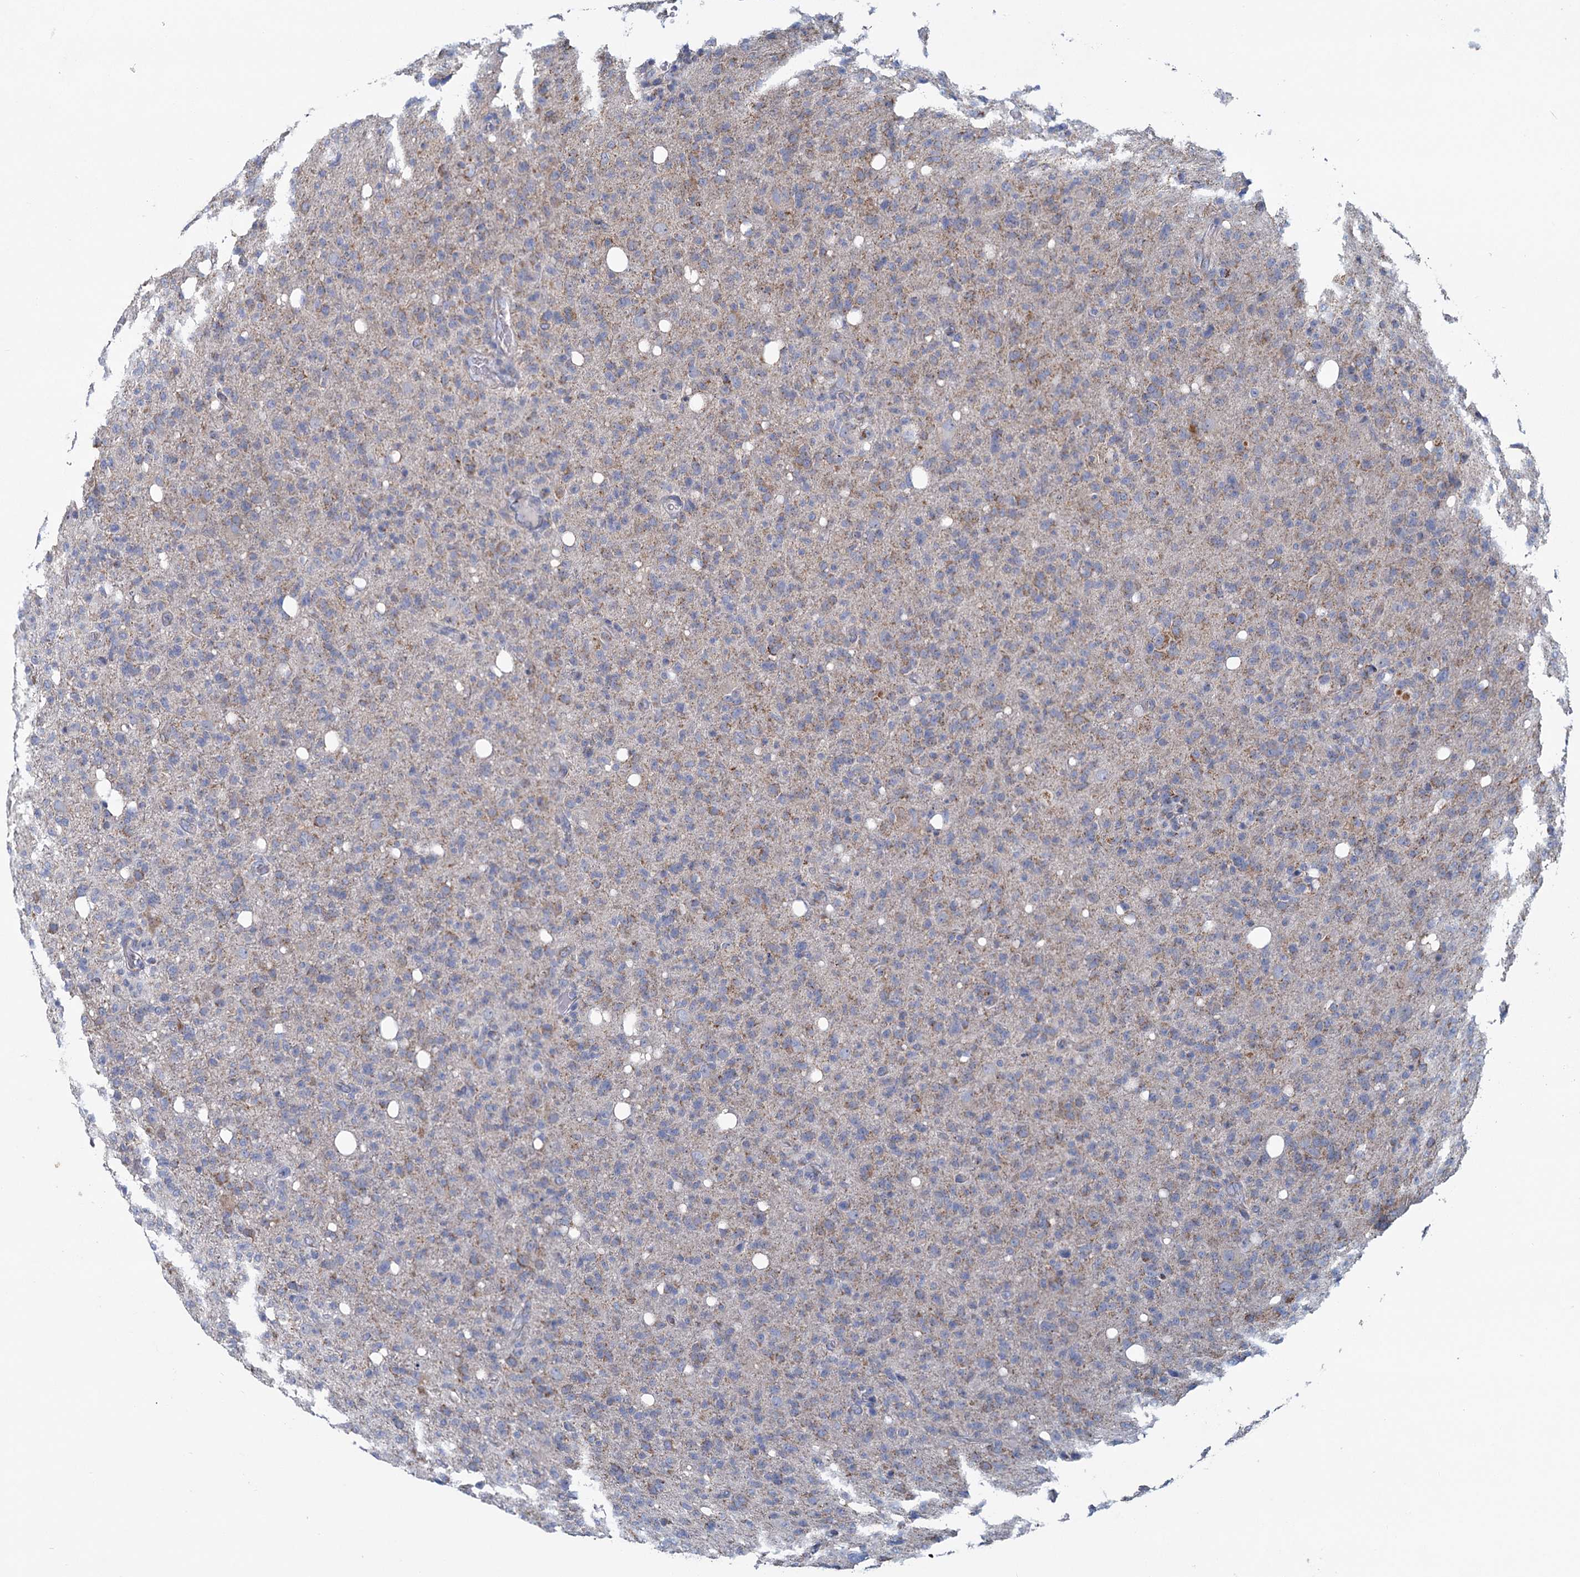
{"staining": {"intensity": "weak", "quantity": "25%-75%", "location": "cytoplasmic/membranous"}, "tissue": "glioma", "cell_type": "Tumor cells", "image_type": "cancer", "snomed": [{"axis": "morphology", "description": "Glioma, malignant, High grade"}, {"axis": "topography", "description": "Brain"}], "caption": "Human glioma stained with a protein marker shows weak staining in tumor cells.", "gene": "NDUFC2", "patient": {"sex": "female", "age": 57}}